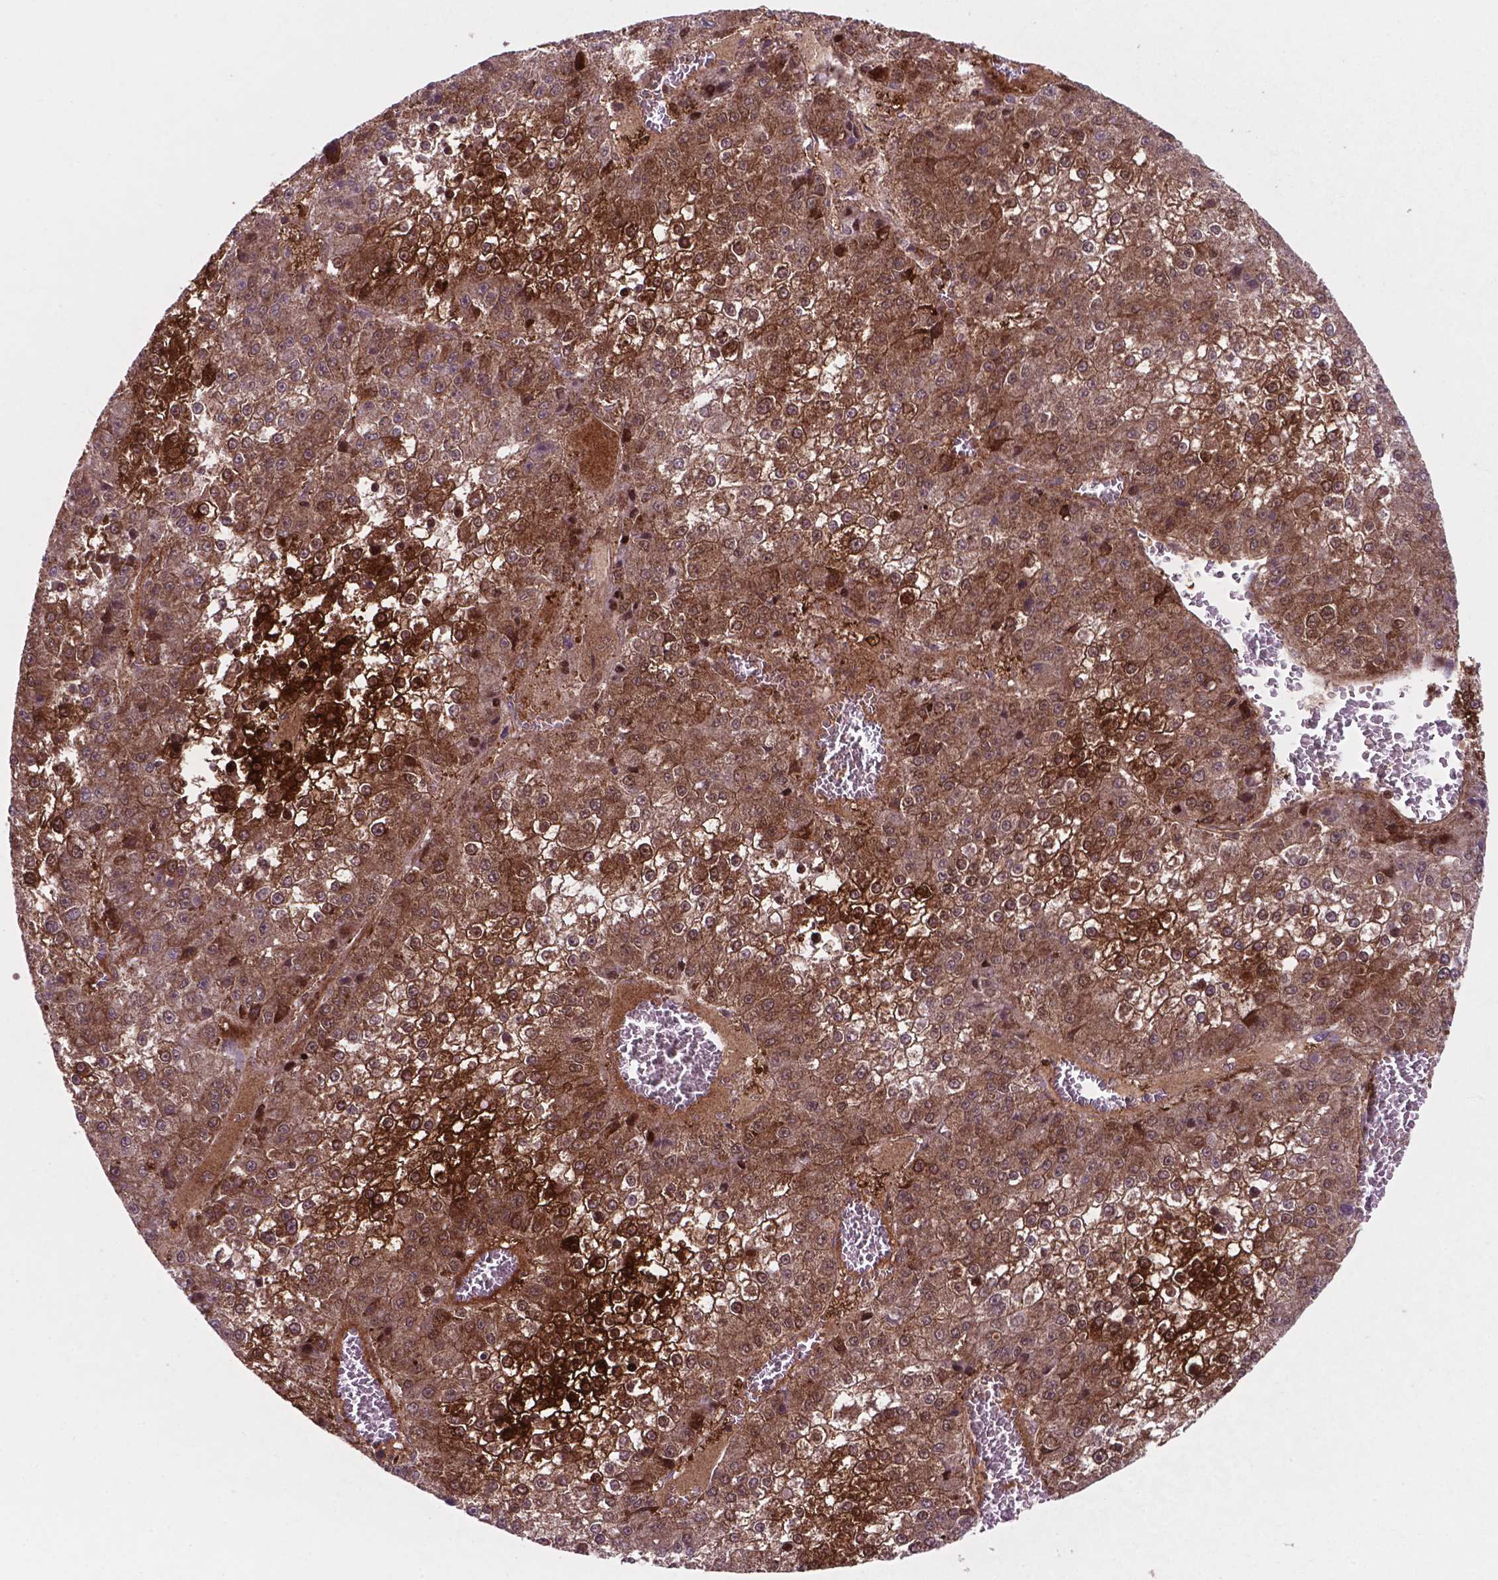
{"staining": {"intensity": "strong", "quantity": ">75%", "location": "cytoplasmic/membranous,nuclear"}, "tissue": "liver cancer", "cell_type": "Tumor cells", "image_type": "cancer", "snomed": [{"axis": "morphology", "description": "Carcinoma, Hepatocellular, NOS"}, {"axis": "topography", "description": "Liver"}], "caption": "Human liver cancer (hepatocellular carcinoma) stained with a brown dye reveals strong cytoplasmic/membranous and nuclear positive positivity in about >75% of tumor cells.", "gene": "LDHA", "patient": {"sex": "female", "age": 73}}